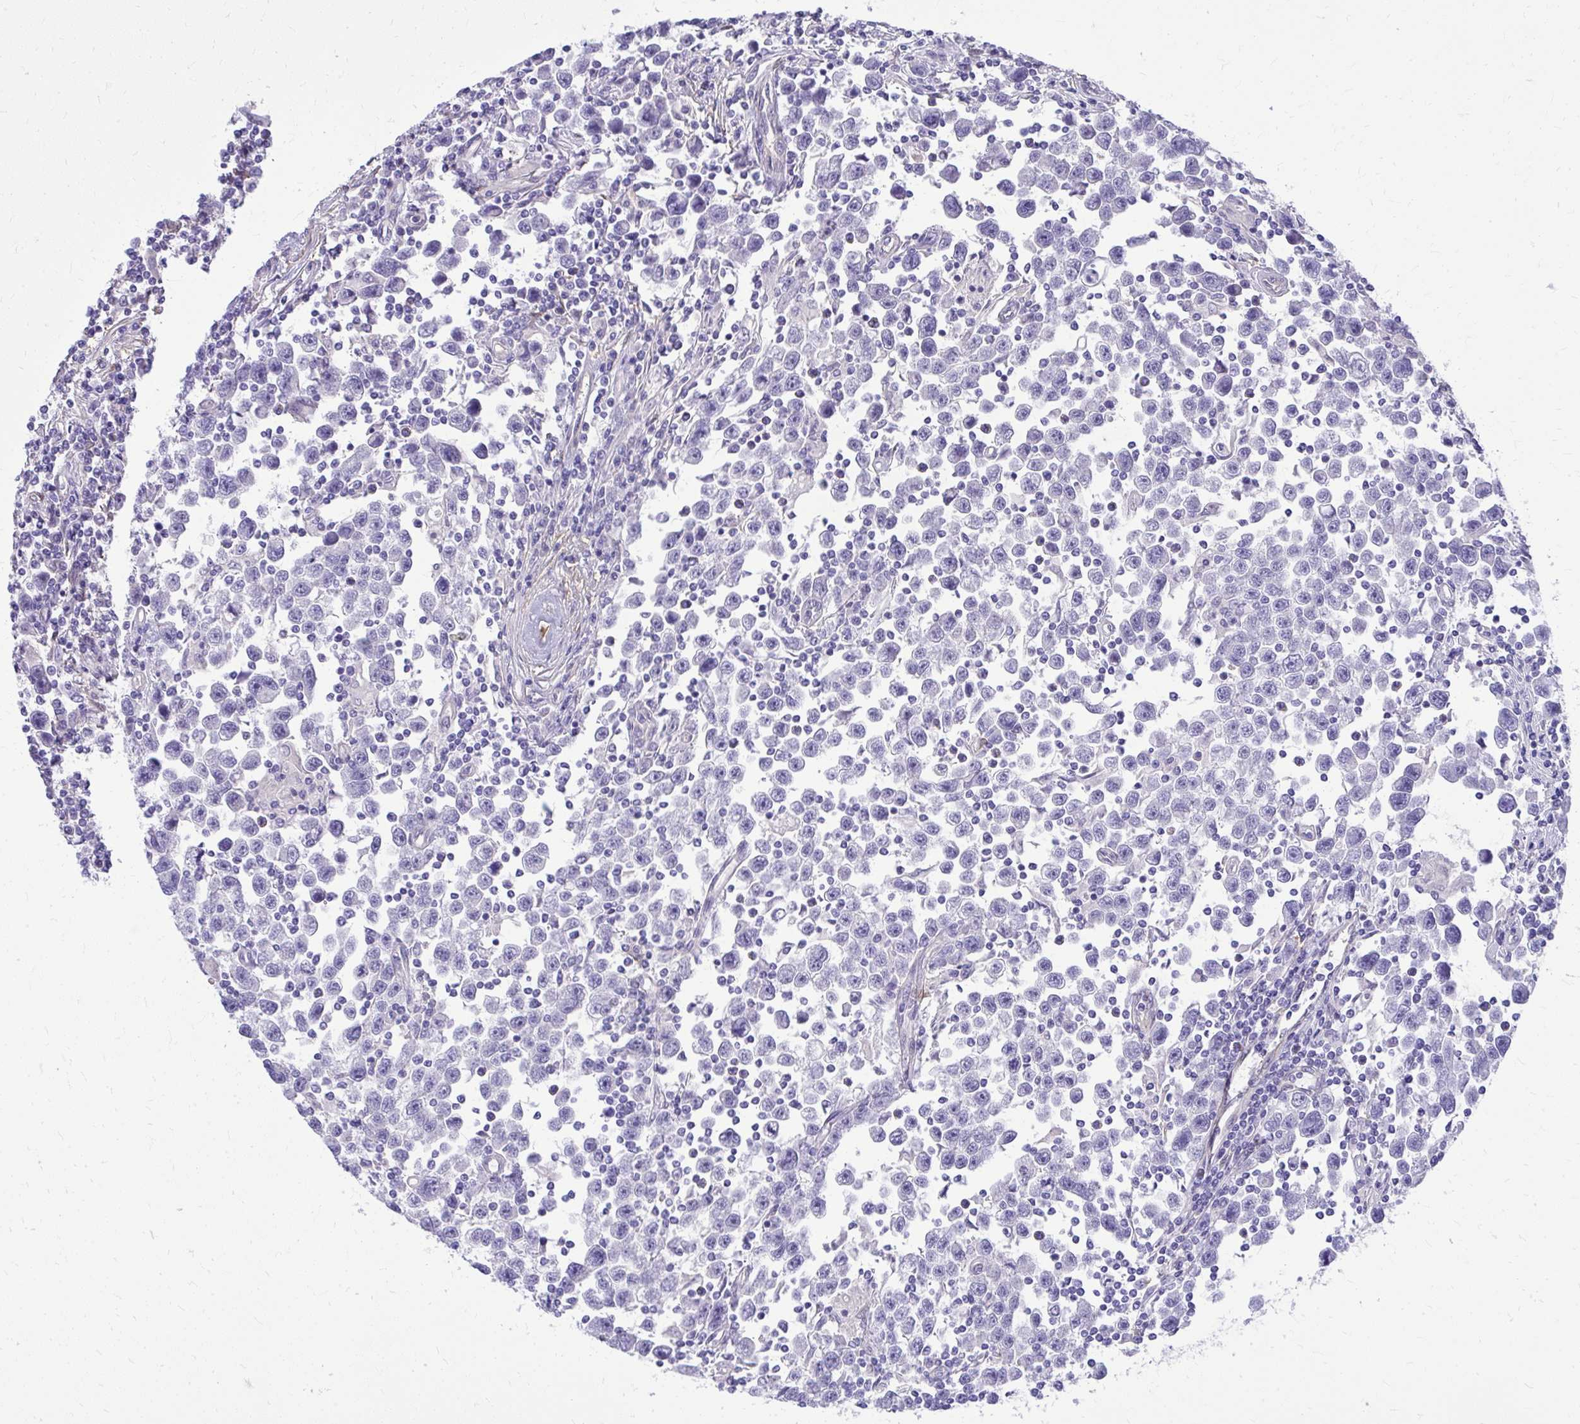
{"staining": {"intensity": "negative", "quantity": "none", "location": "none"}, "tissue": "testis cancer", "cell_type": "Tumor cells", "image_type": "cancer", "snomed": [{"axis": "morphology", "description": "Seminoma, NOS"}, {"axis": "topography", "description": "Testis"}], "caption": "Protein analysis of testis seminoma reveals no significant positivity in tumor cells.", "gene": "NNMT", "patient": {"sex": "male", "age": 31}}